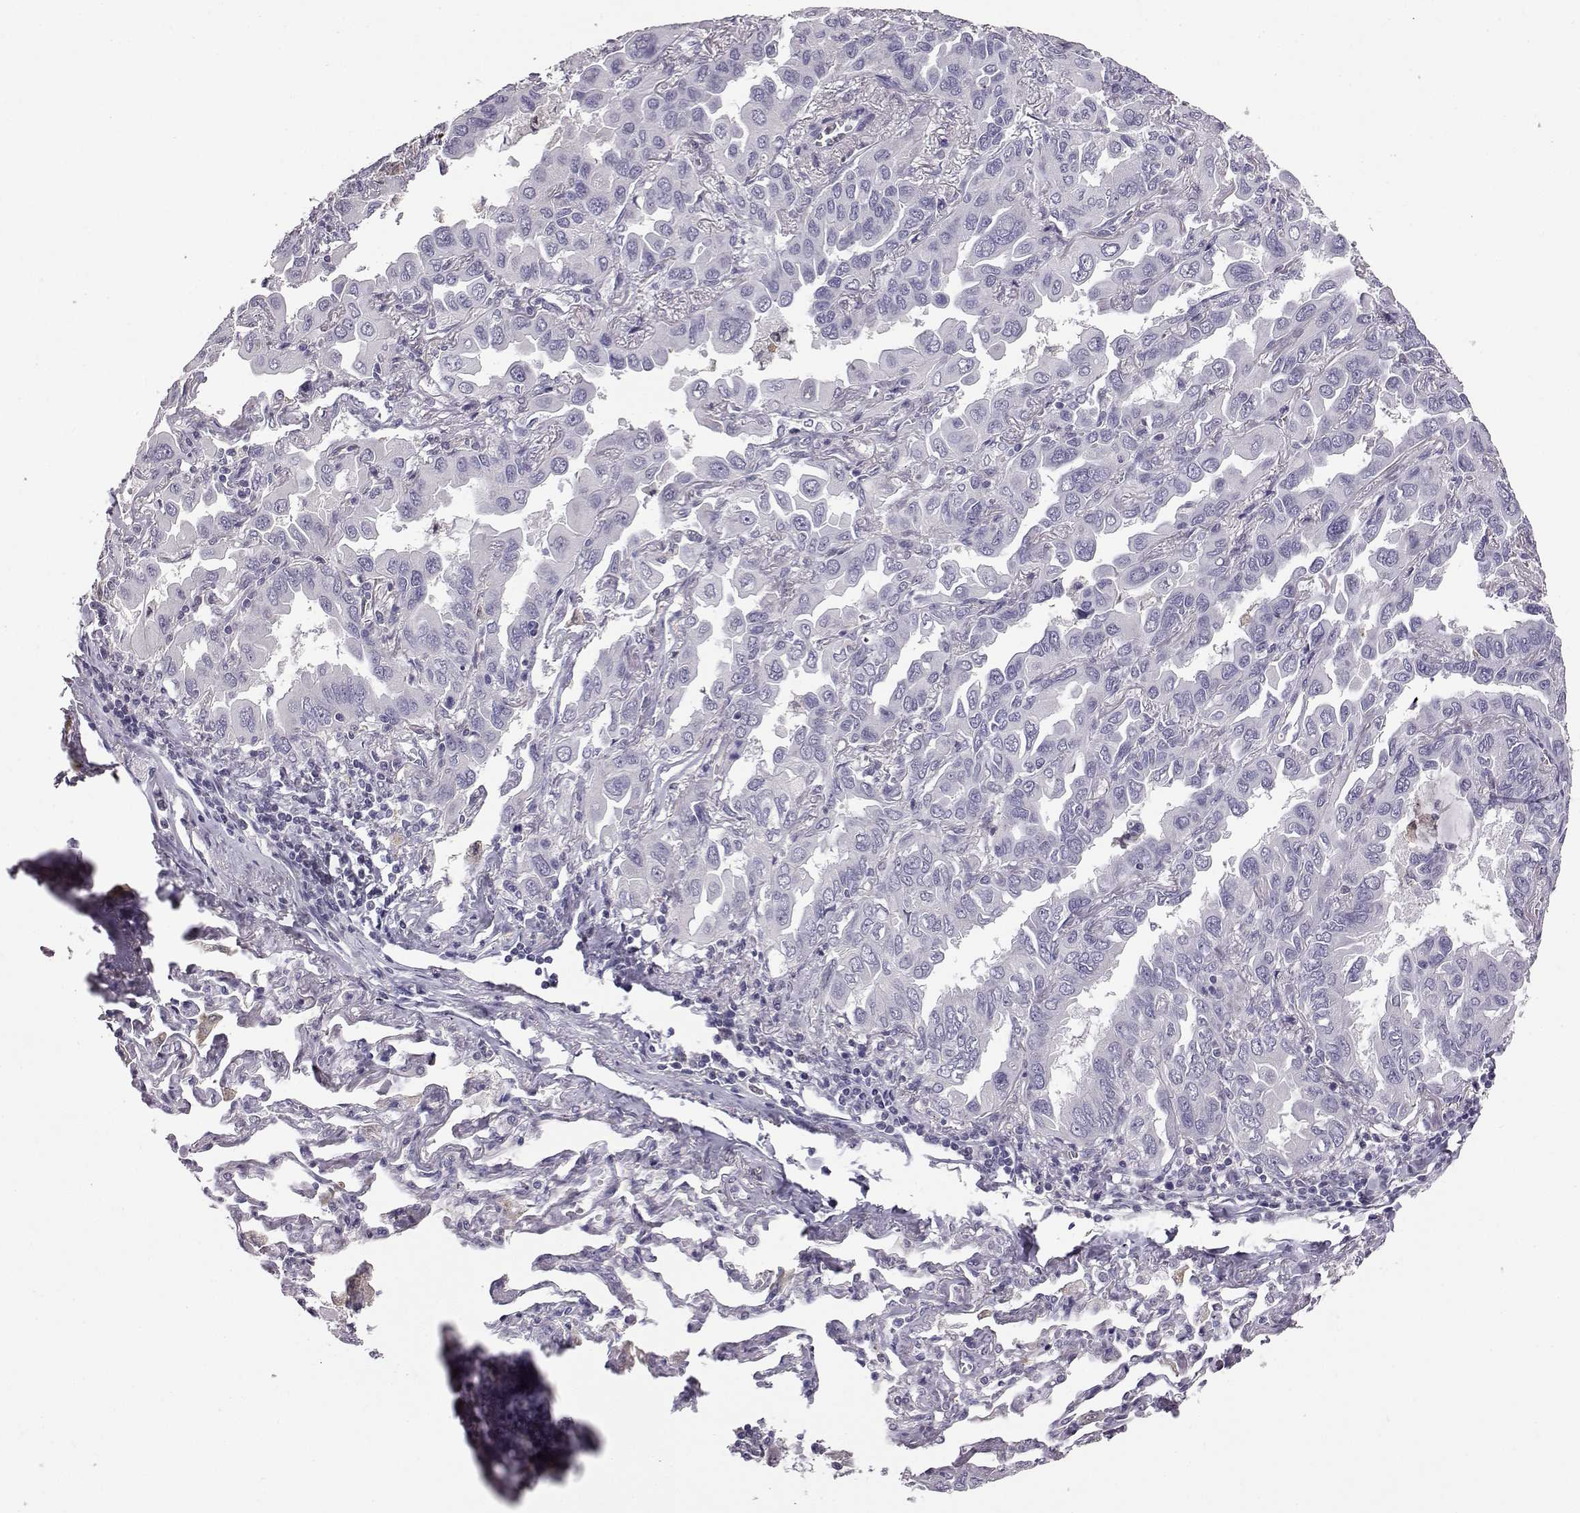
{"staining": {"intensity": "negative", "quantity": "none", "location": "none"}, "tissue": "lung cancer", "cell_type": "Tumor cells", "image_type": "cancer", "snomed": [{"axis": "morphology", "description": "Adenocarcinoma, NOS"}, {"axis": "topography", "description": "Lung"}], "caption": "Immunohistochemistry (IHC) micrograph of adenocarcinoma (lung) stained for a protein (brown), which demonstrates no staining in tumor cells.", "gene": "AKR1B1", "patient": {"sex": "male", "age": 64}}